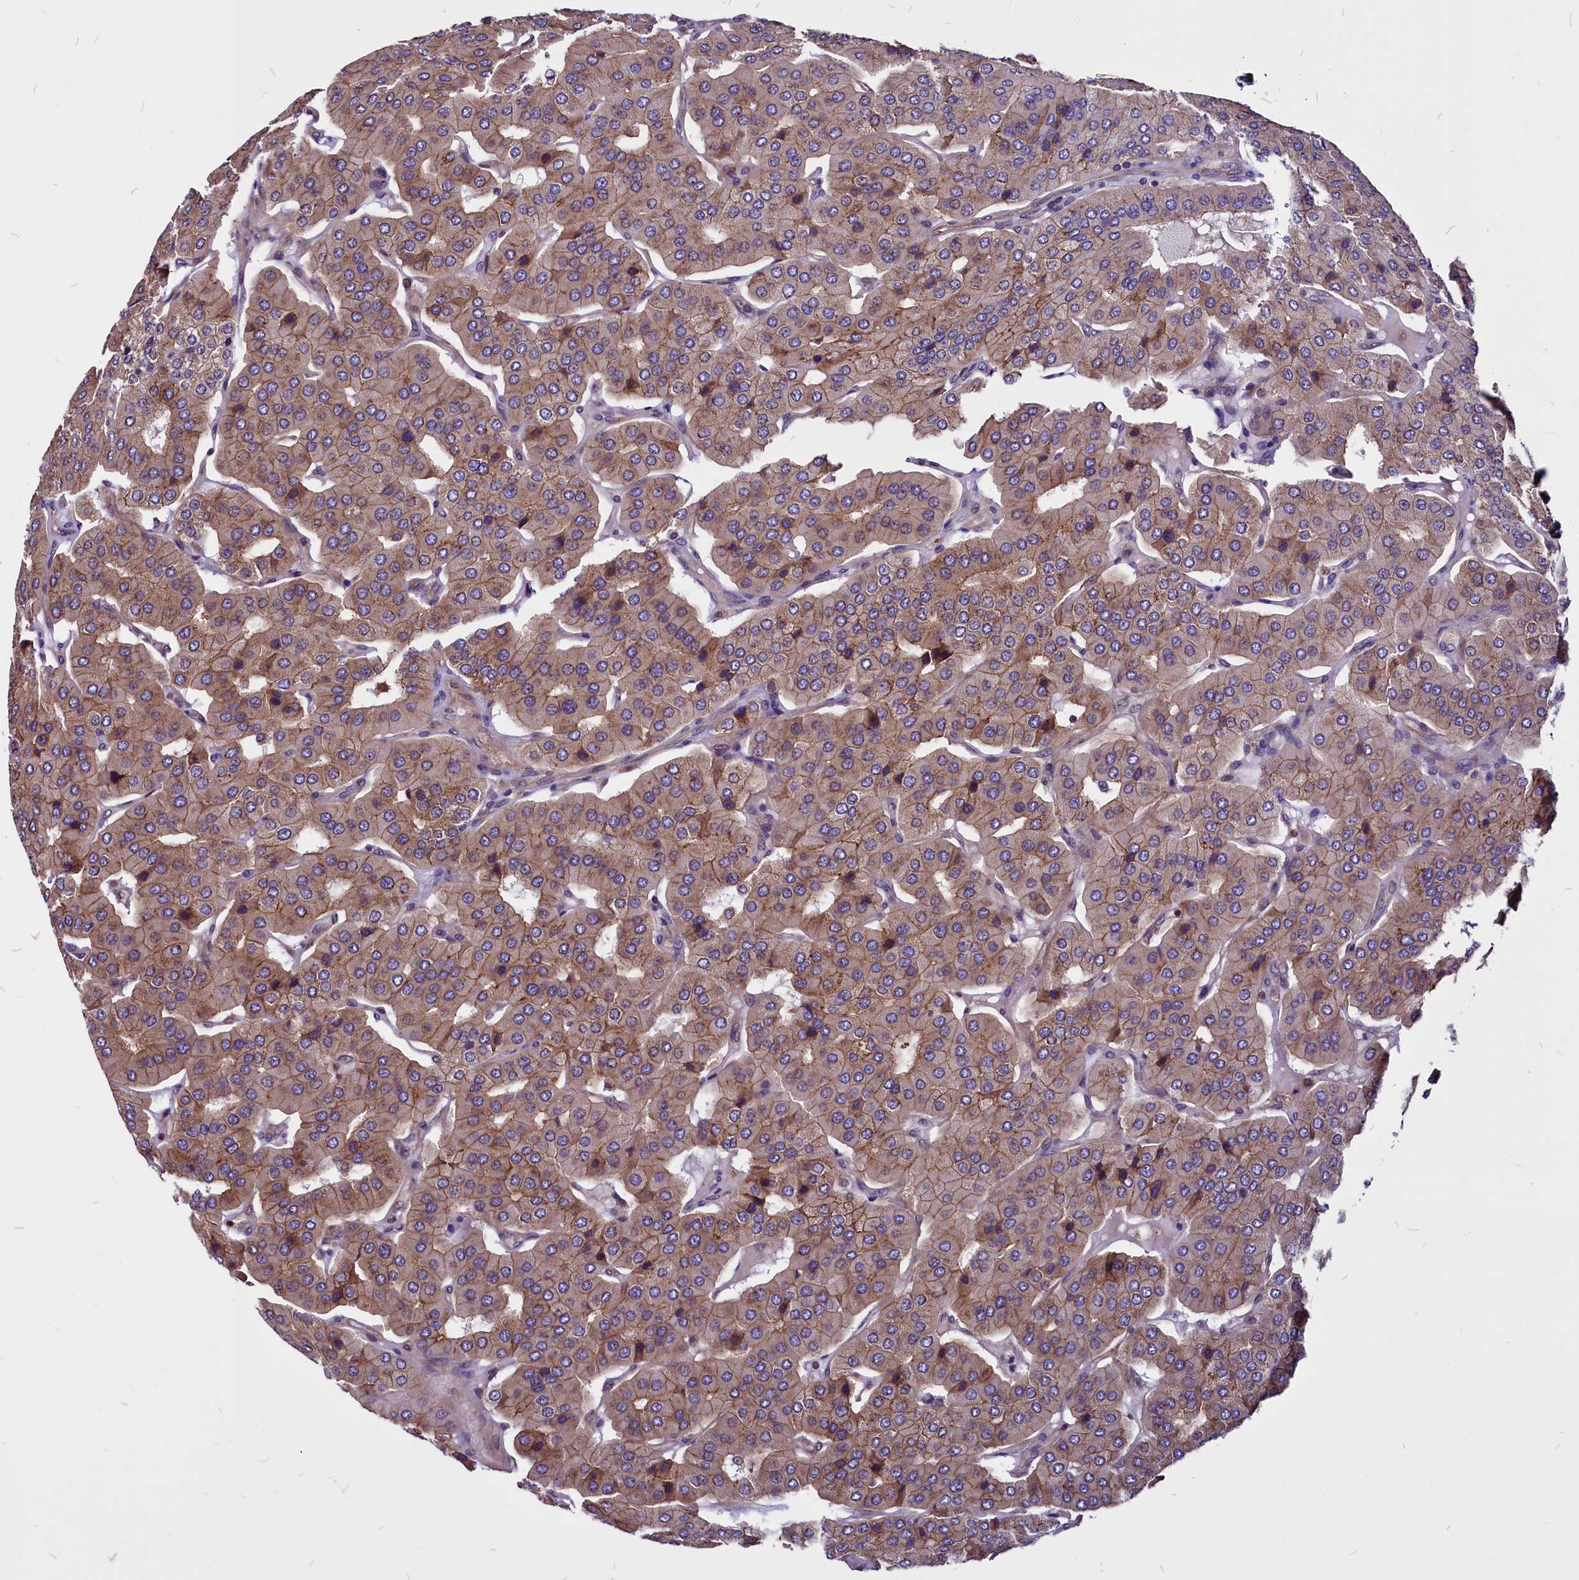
{"staining": {"intensity": "moderate", "quantity": ">75%", "location": "cytoplasmic/membranous"}, "tissue": "parathyroid gland", "cell_type": "Glandular cells", "image_type": "normal", "snomed": [{"axis": "morphology", "description": "Normal tissue, NOS"}, {"axis": "morphology", "description": "Adenoma, NOS"}, {"axis": "topography", "description": "Parathyroid gland"}], "caption": "Protein analysis of normal parathyroid gland demonstrates moderate cytoplasmic/membranous positivity in about >75% of glandular cells. (DAB = brown stain, brightfield microscopy at high magnification).", "gene": "EIF3G", "patient": {"sex": "female", "age": 86}}